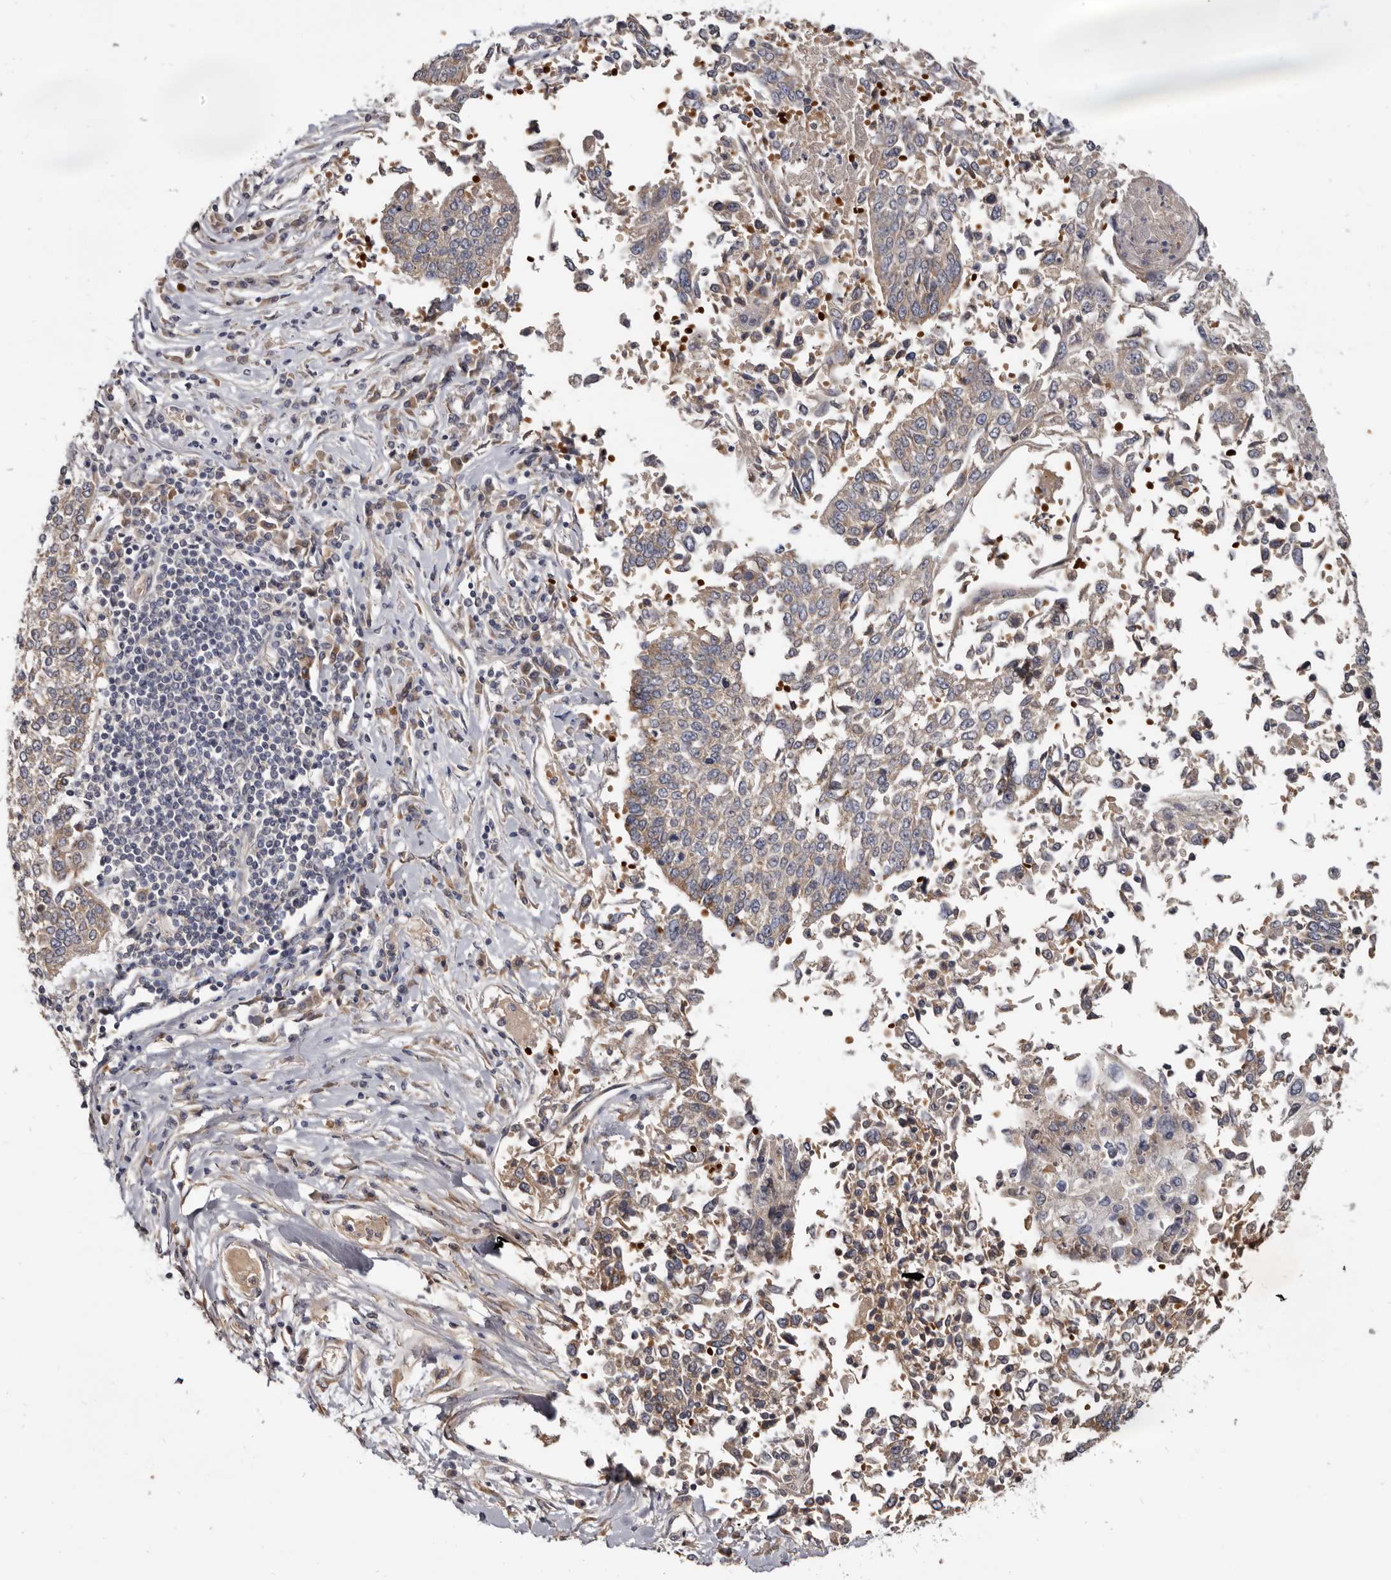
{"staining": {"intensity": "weak", "quantity": "25%-75%", "location": "cytoplasmic/membranous"}, "tissue": "lung cancer", "cell_type": "Tumor cells", "image_type": "cancer", "snomed": [{"axis": "morphology", "description": "Normal tissue, NOS"}, {"axis": "morphology", "description": "Squamous cell carcinoma, NOS"}, {"axis": "topography", "description": "Cartilage tissue"}, {"axis": "topography", "description": "Lung"}, {"axis": "topography", "description": "Peripheral nerve tissue"}], "caption": "Immunohistochemical staining of squamous cell carcinoma (lung) exhibits low levels of weak cytoplasmic/membranous protein staining in approximately 25%-75% of tumor cells. Immunohistochemistry (ihc) stains the protein of interest in brown and the nuclei are stained blue.", "gene": "NENF", "patient": {"sex": "female", "age": 49}}